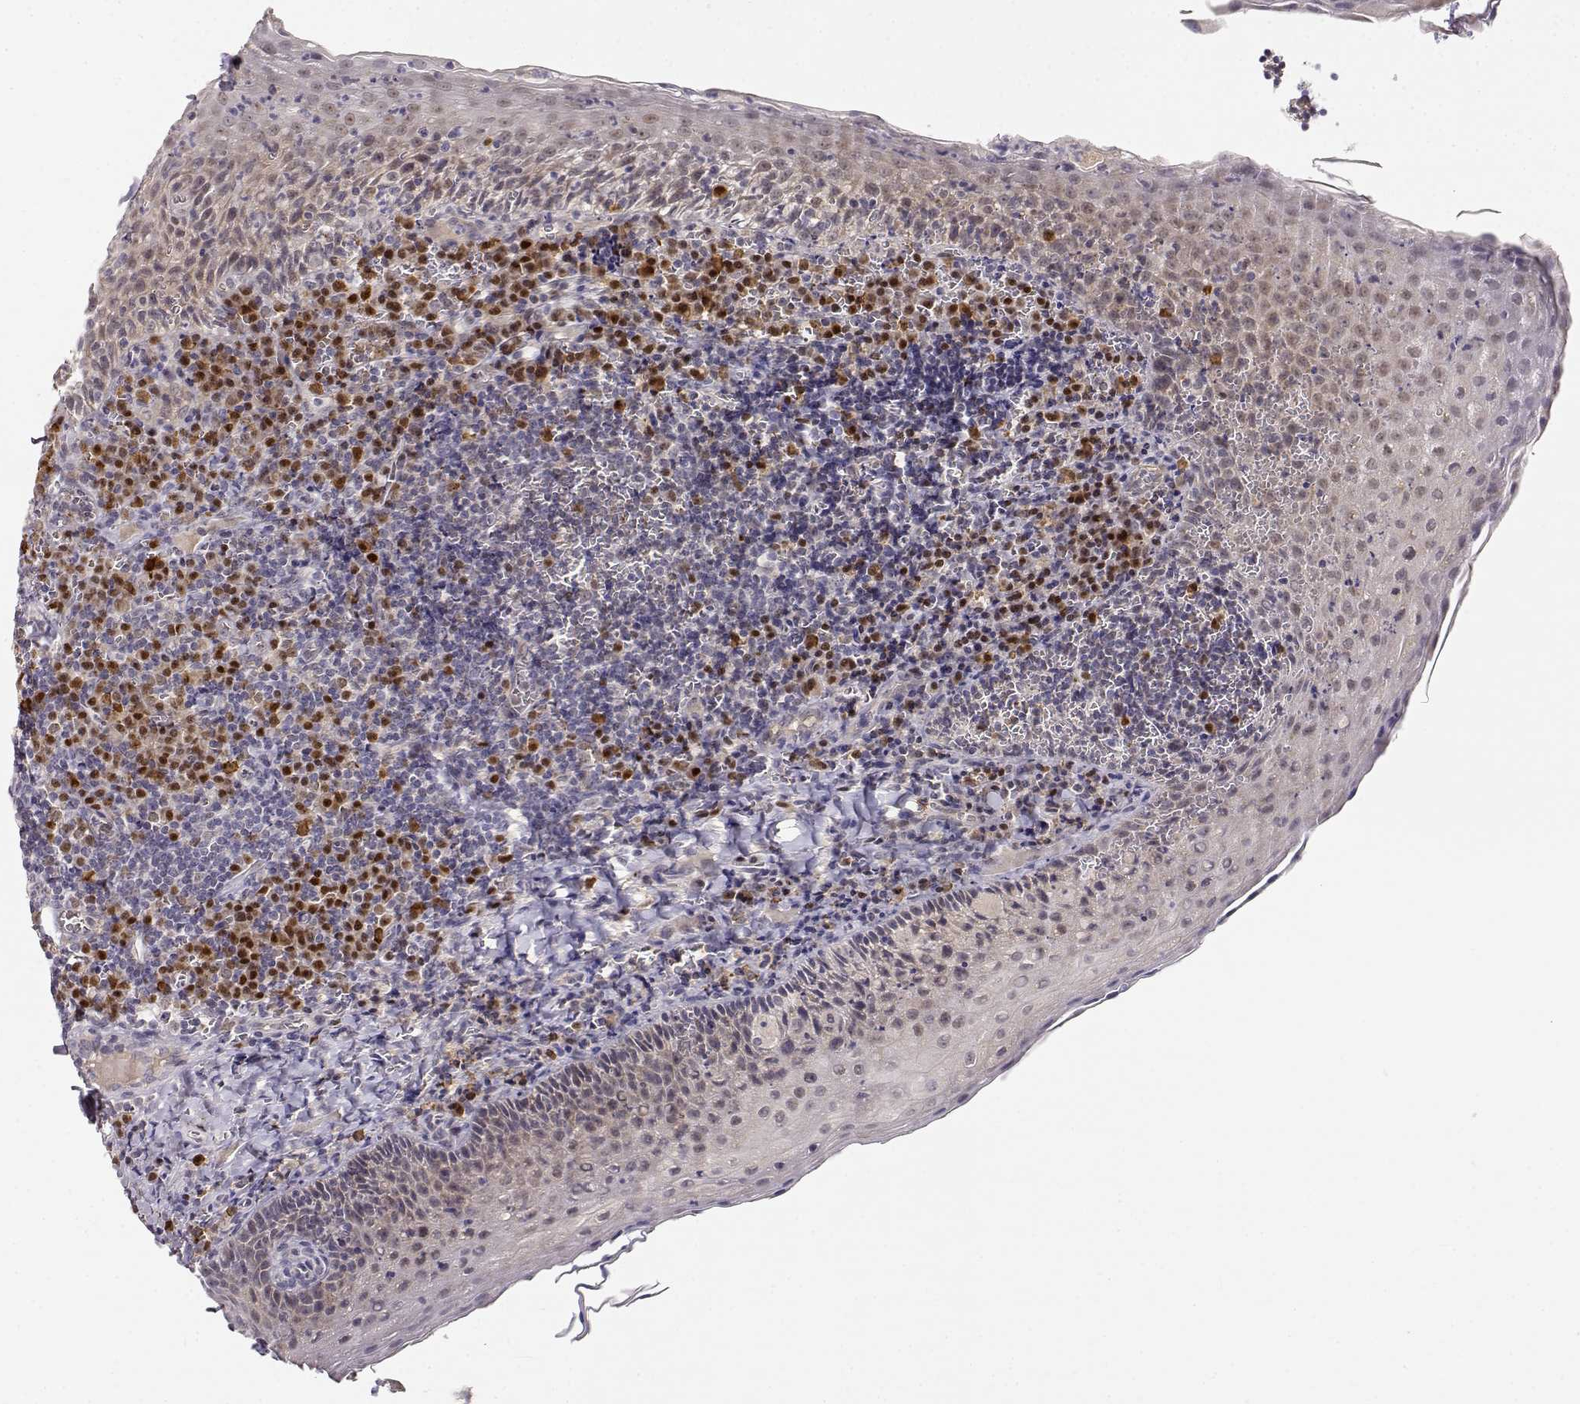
{"staining": {"intensity": "strong", "quantity": ">75%", "location": "nuclear"}, "tissue": "tonsil", "cell_type": "Germinal center cells", "image_type": "normal", "snomed": [{"axis": "morphology", "description": "Normal tissue, NOS"}, {"axis": "morphology", "description": "Inflammation, NOS"}, {"axis": "topography", "description": "Tonsil"}], "caption": "High-power microscopy captured an immunohistochemistry (IHC) photomicrograph of normal tonsil, revealing strong nuclear positivity in about >75% of germinal center cells. Ihc stains the protein in brown and the nuclei are stained blue.", "gene": "EAF2", "patient": {"sex": "female", "age": 31}}